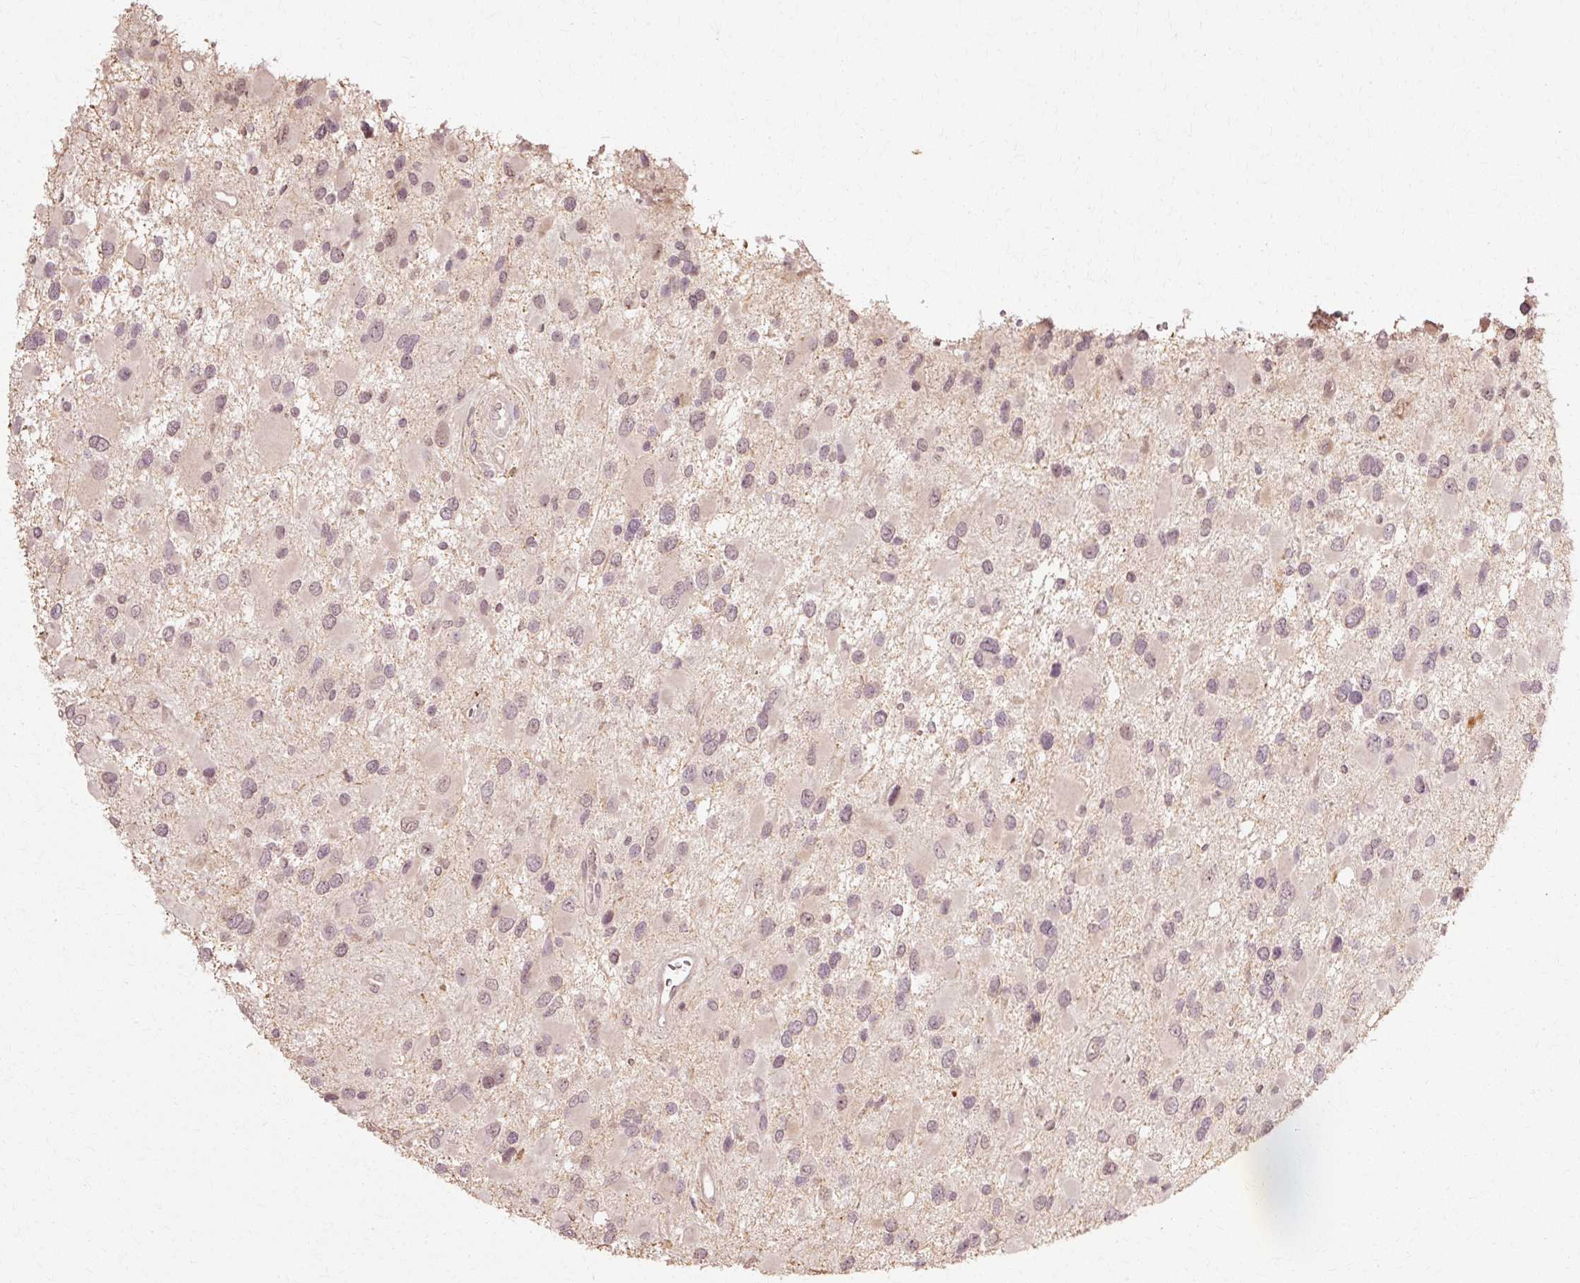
{"staining": {"intensity": "negative", "quantity": "none", "location": "none"}, "tissue": "glioma", "cell_type": "Tumor cells", "image_type": "cancer", "snomed": [{"axis": "morphology", "description": "Glioma, malignant, High grade"}, {"axis": "topography", "description": "Brain"}], "caption": "This is an immunohistochemistry image of glioma. There is no positivity in tumor cells.", "gene": "RGPD5", "patient": {"sex": "male", "age": 53}}